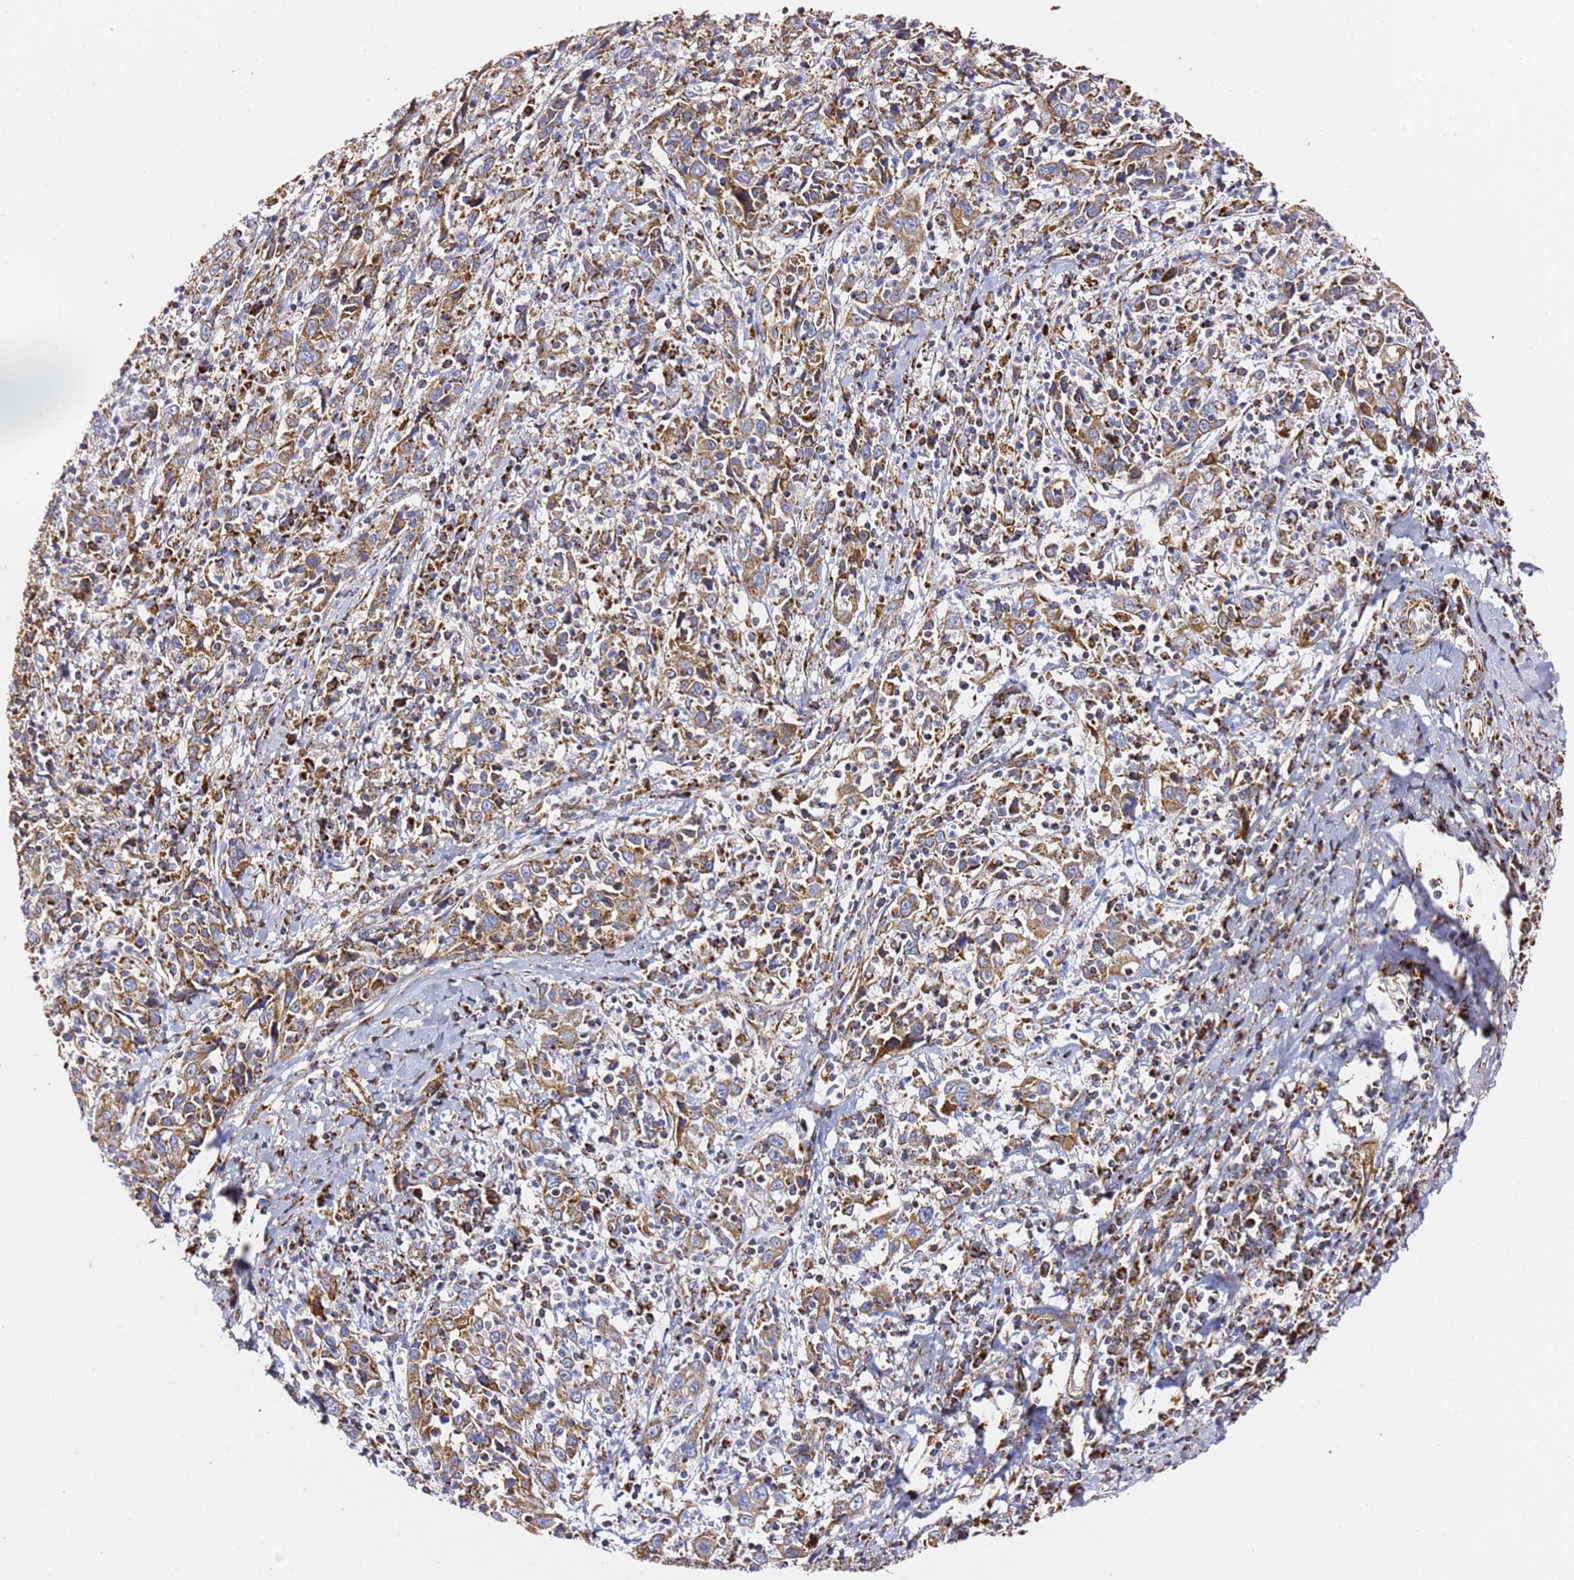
{"staining": {"intensity": "moderate", "quantity": ">75%", "location": "cytoplasmic/membranous"}, "tissue": "cervical cancer", "cell_type": "Tumor cells", "image_type": "cancer", "snomed": [{"axis": "morphology", "description": "Squamous cell carcinoma, NOS"}, {"axis": "topography", "description": "Cervix"}], "caption": "Protein expression analysis of cervical cancer reveals moderate cytoplasmic/membranous positivity in approximately >75% of tumor cells.", "gene": "NDUFA3", "patient": {"sex": "female", "age": 46}}